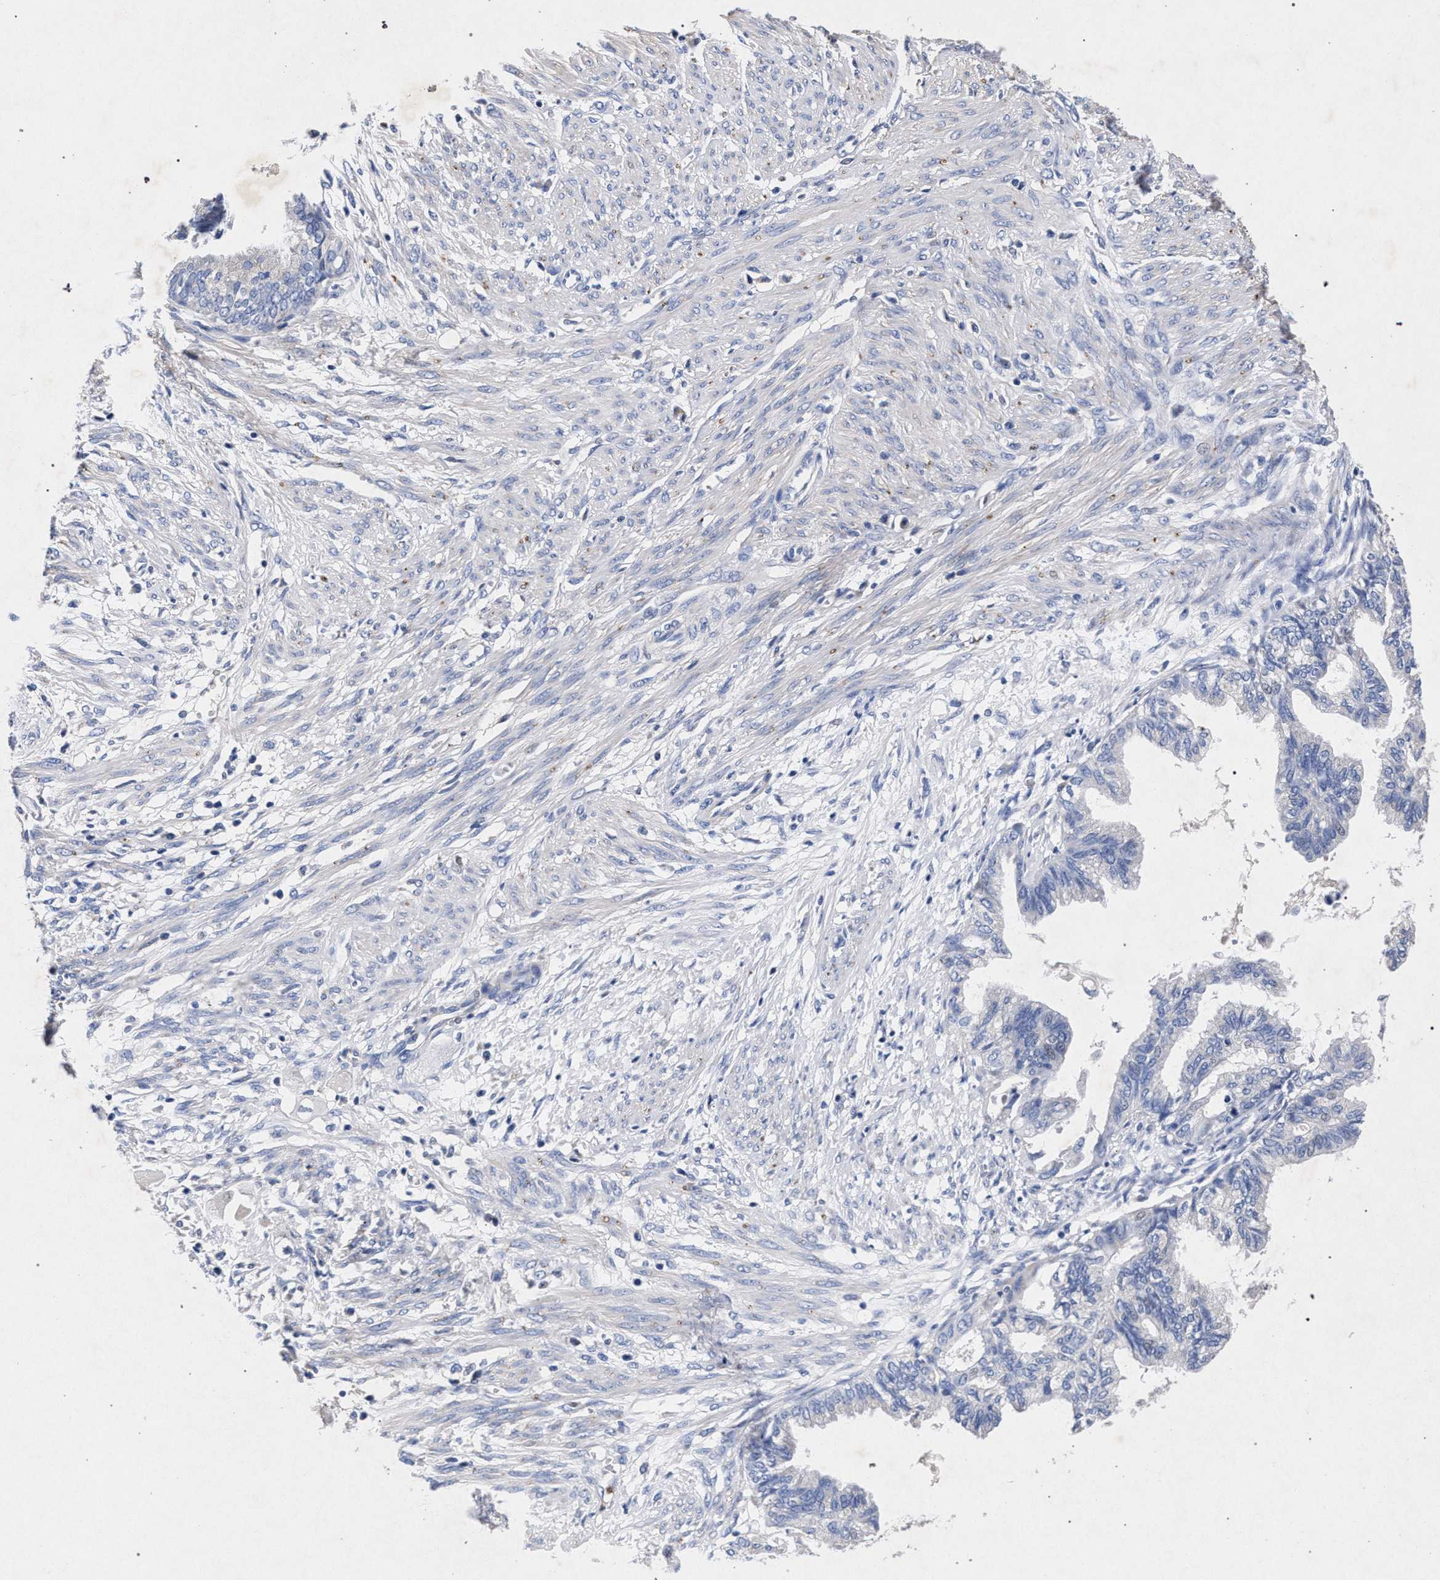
{"staining": {"intensity": "negative", "quantity": "none", "location": "none"}, "tissue": "cervical cancer", "cell_type": "Tumor cells", "image_type": "cancer", "snomed": [{"axis": "morphology", "description": "Normal tissue, NOS"}, {"axis": "morphology", "description": "Adenocarcinoma, NOS"}, {"axis": "topography", "description": "Cervix"}, {"axis": "topography", "description": "Endometrium"}], "caption": "IHC of cervical cancer (adenocarcinoma) reveals no expression in tumor cells.", "gene": "HSD17B14", "patient": {"sex": "female", "age": 86}}